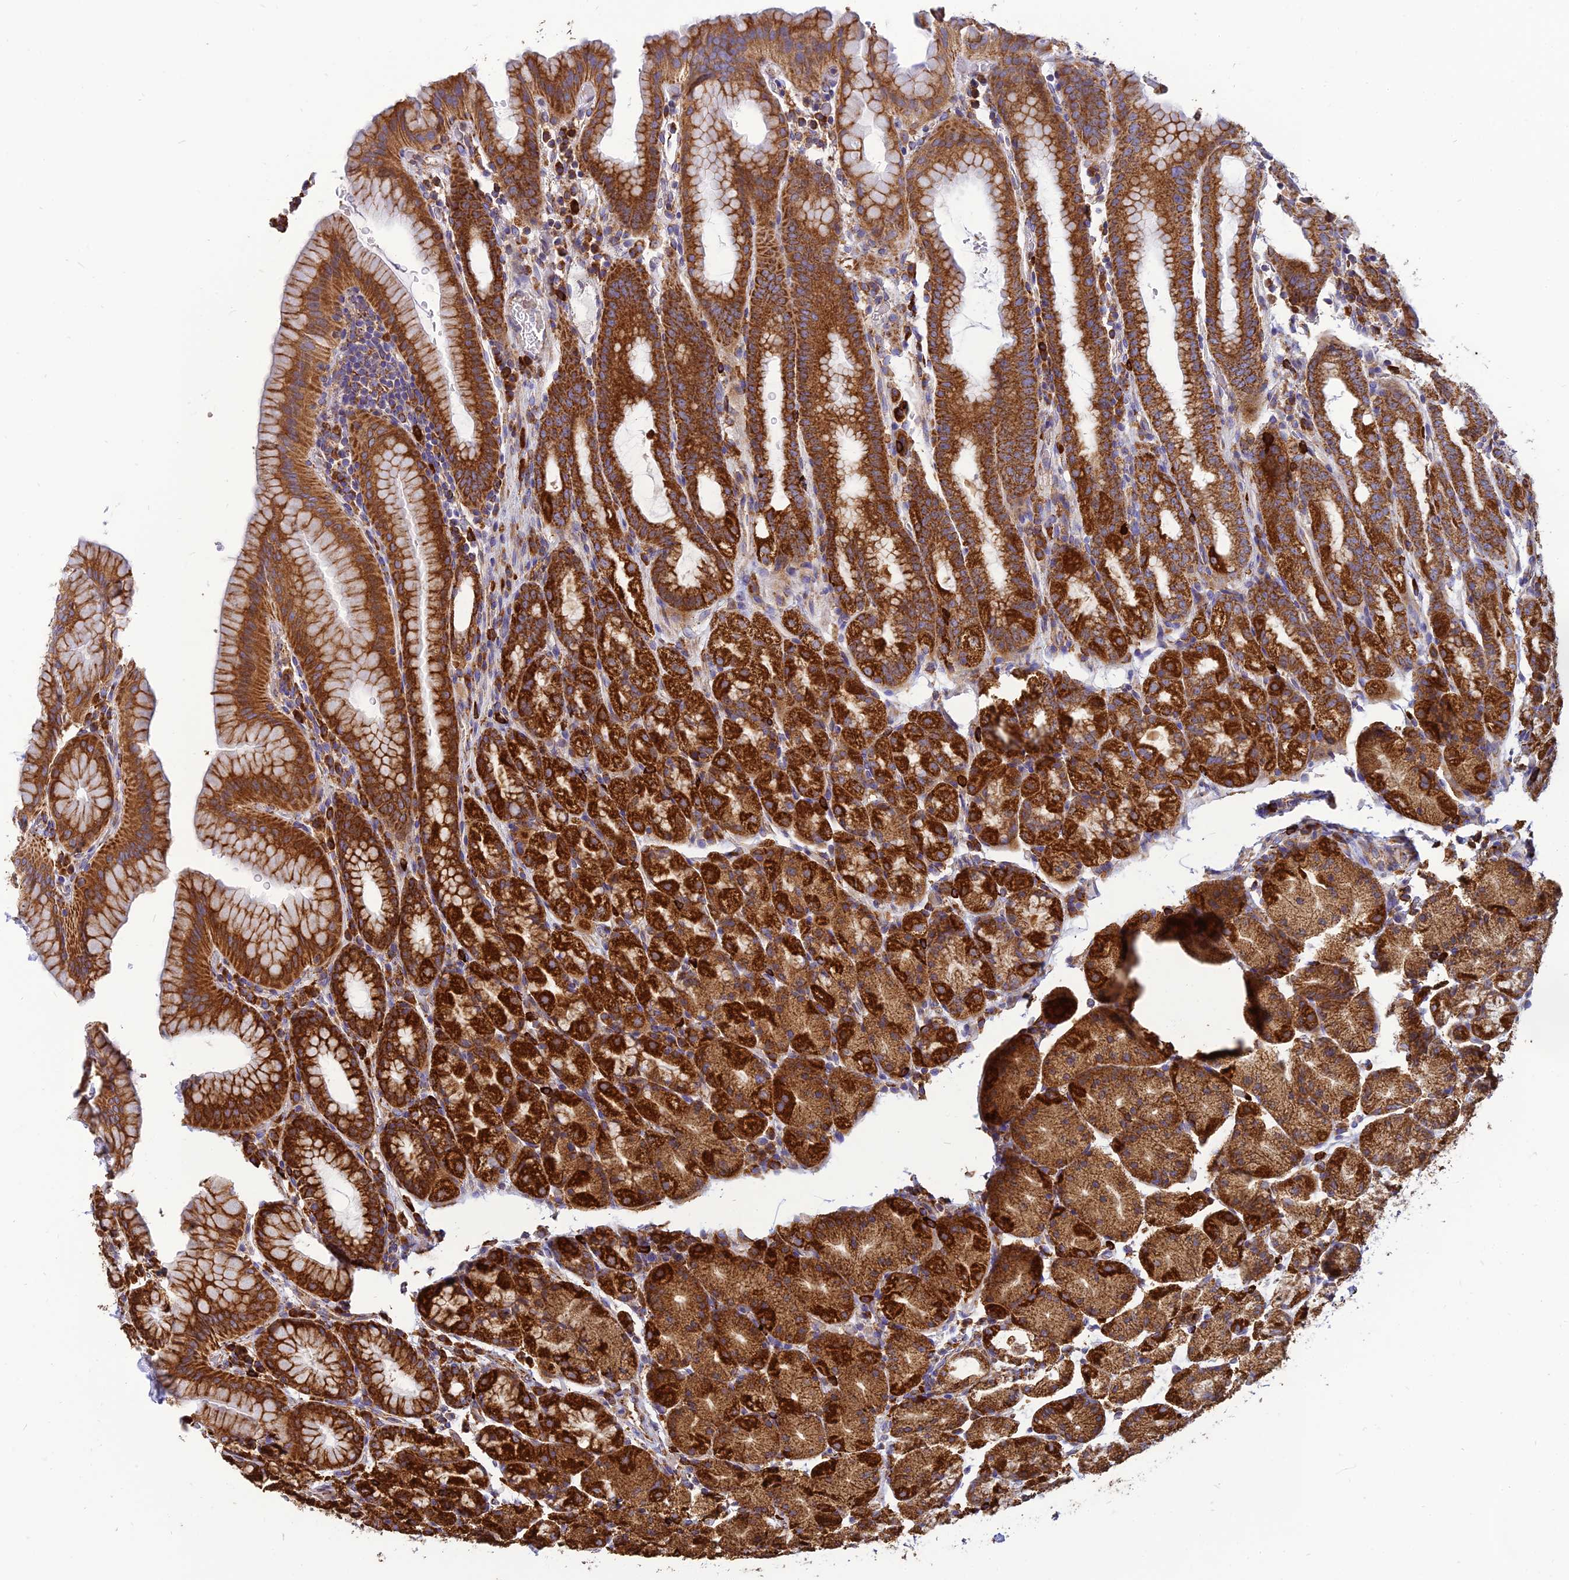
{"staining": {"intensity": "strong", "quantity": ">75%", "location": "cytoplasmic/membranous"}, "tissue": "stomach", "cell_type": "Glandular cells", "image_type": "normal", "snomed": [{"axis": "morphology", "description": "Normal tissue, NOS"}, {"axis": "topography", "description": "Stomach, upper"}, {"axis": "topography", "description": "Stomach, lower"}, {"axis": "topography", "description": "Small intestine"}], "caption": "DAB immunohistochemical staining of unremarkable human stomach reveals strong cytoplasmic/membranous protein positivity in about >75% of glandular cells. The protein of interest is shown in brown color, while the nuclei are stained blue.", "gene": "THUMPD2", "patient": {"sex": "male", "age": 68}}